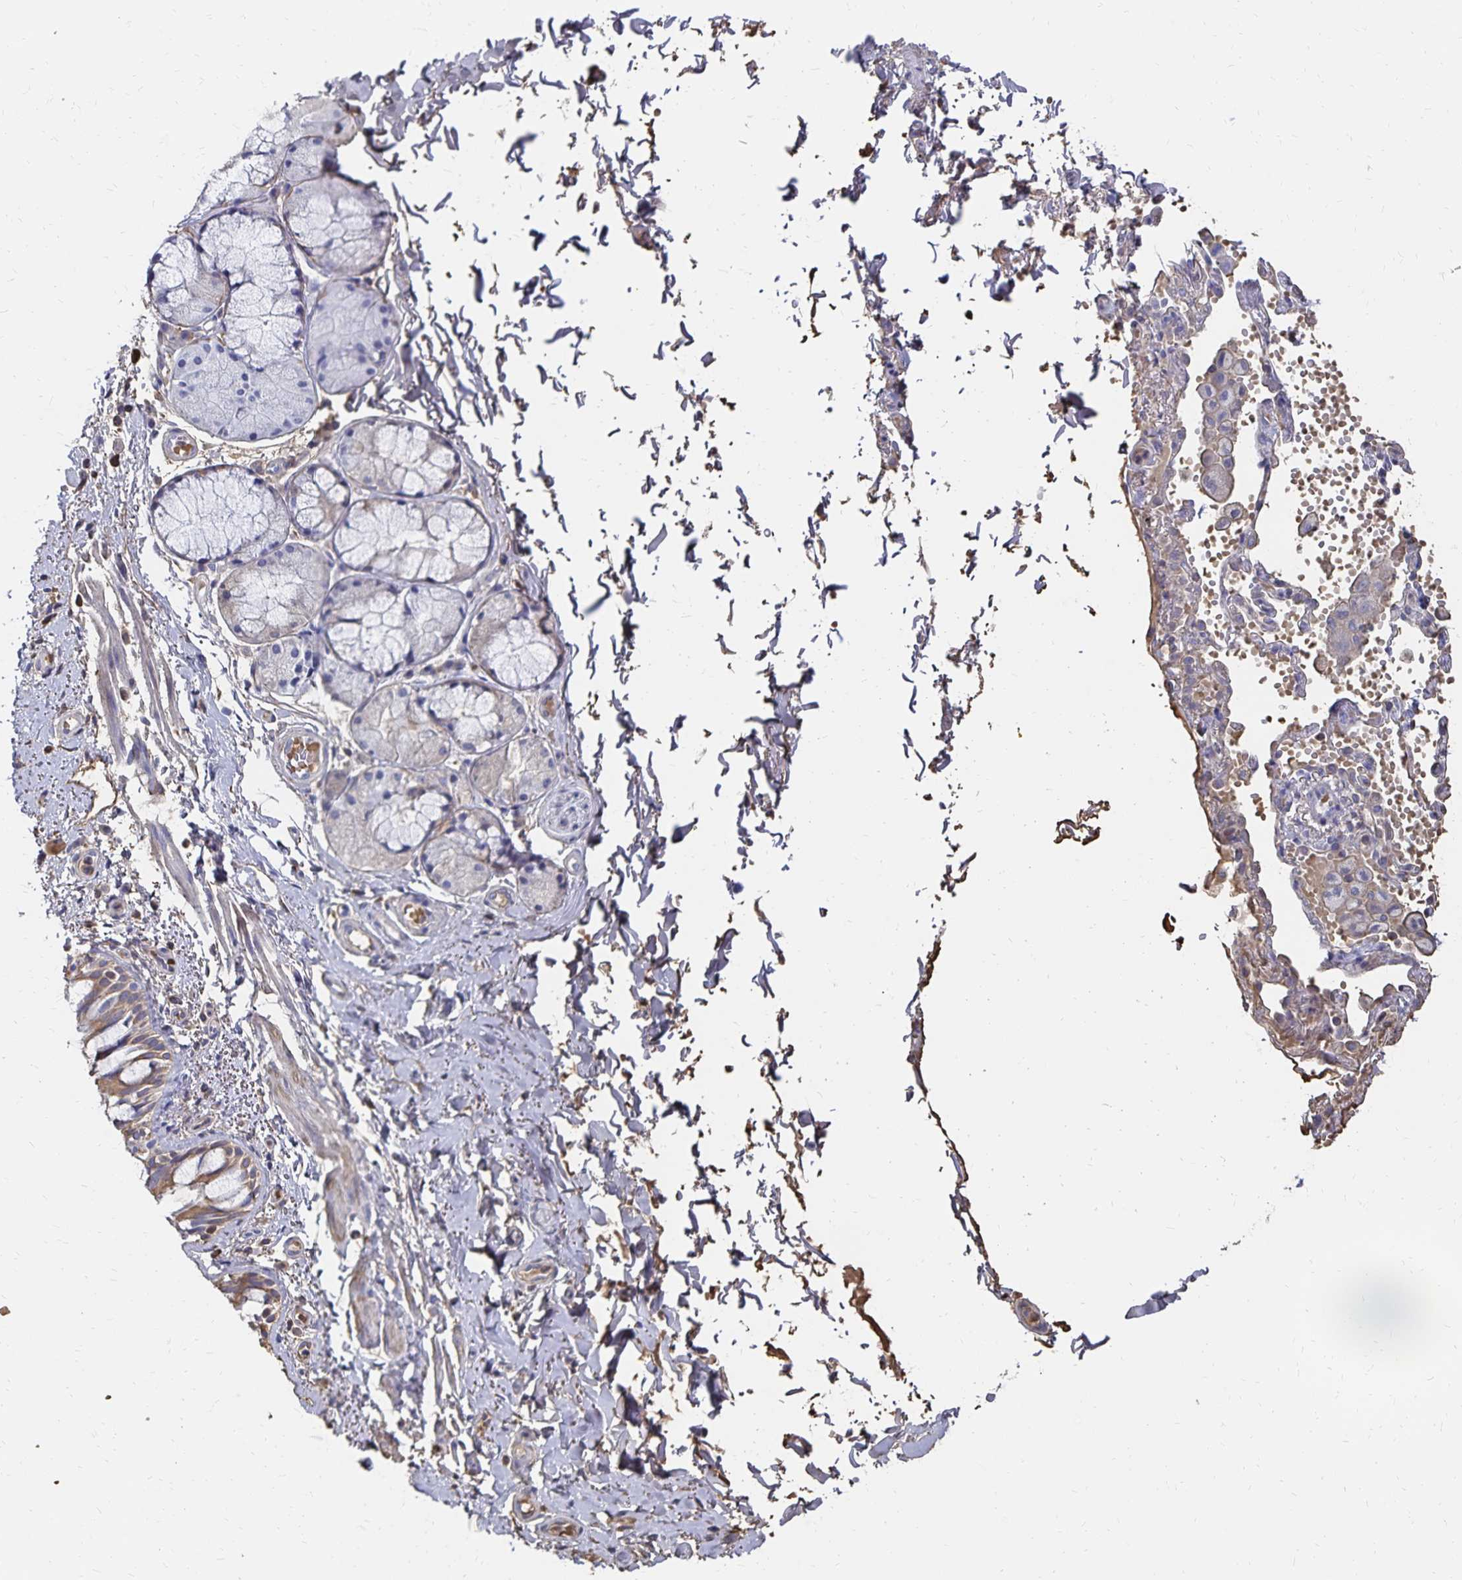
{"staining": {"intensity": "weak", "quantity": "<25%", "location": "cytoplasmic/membranous"}, "tissue": "bronchus", "cell_type": "Respiratory epithelial cells", "image_type": "normal", "snomed": [{"axis": "morphology", "description": "Normal tissue, NOS"}, {"axis": "topography", "description": "Lymph node"}, {"axis": "topography", "description": "Cartilage tissue"}, {"axis": "topography", "description": "Bronchus"}], "caption": "DAB (3,3'-diaminobenzidine) immunohistochemical staining of benign bronchus reveals no significant expression in respiratory epithelial cells. (DAB immunohistochemistry, high magnification).", "gene": "KISS1", "patient": {"sex": "female", "age": 70}}